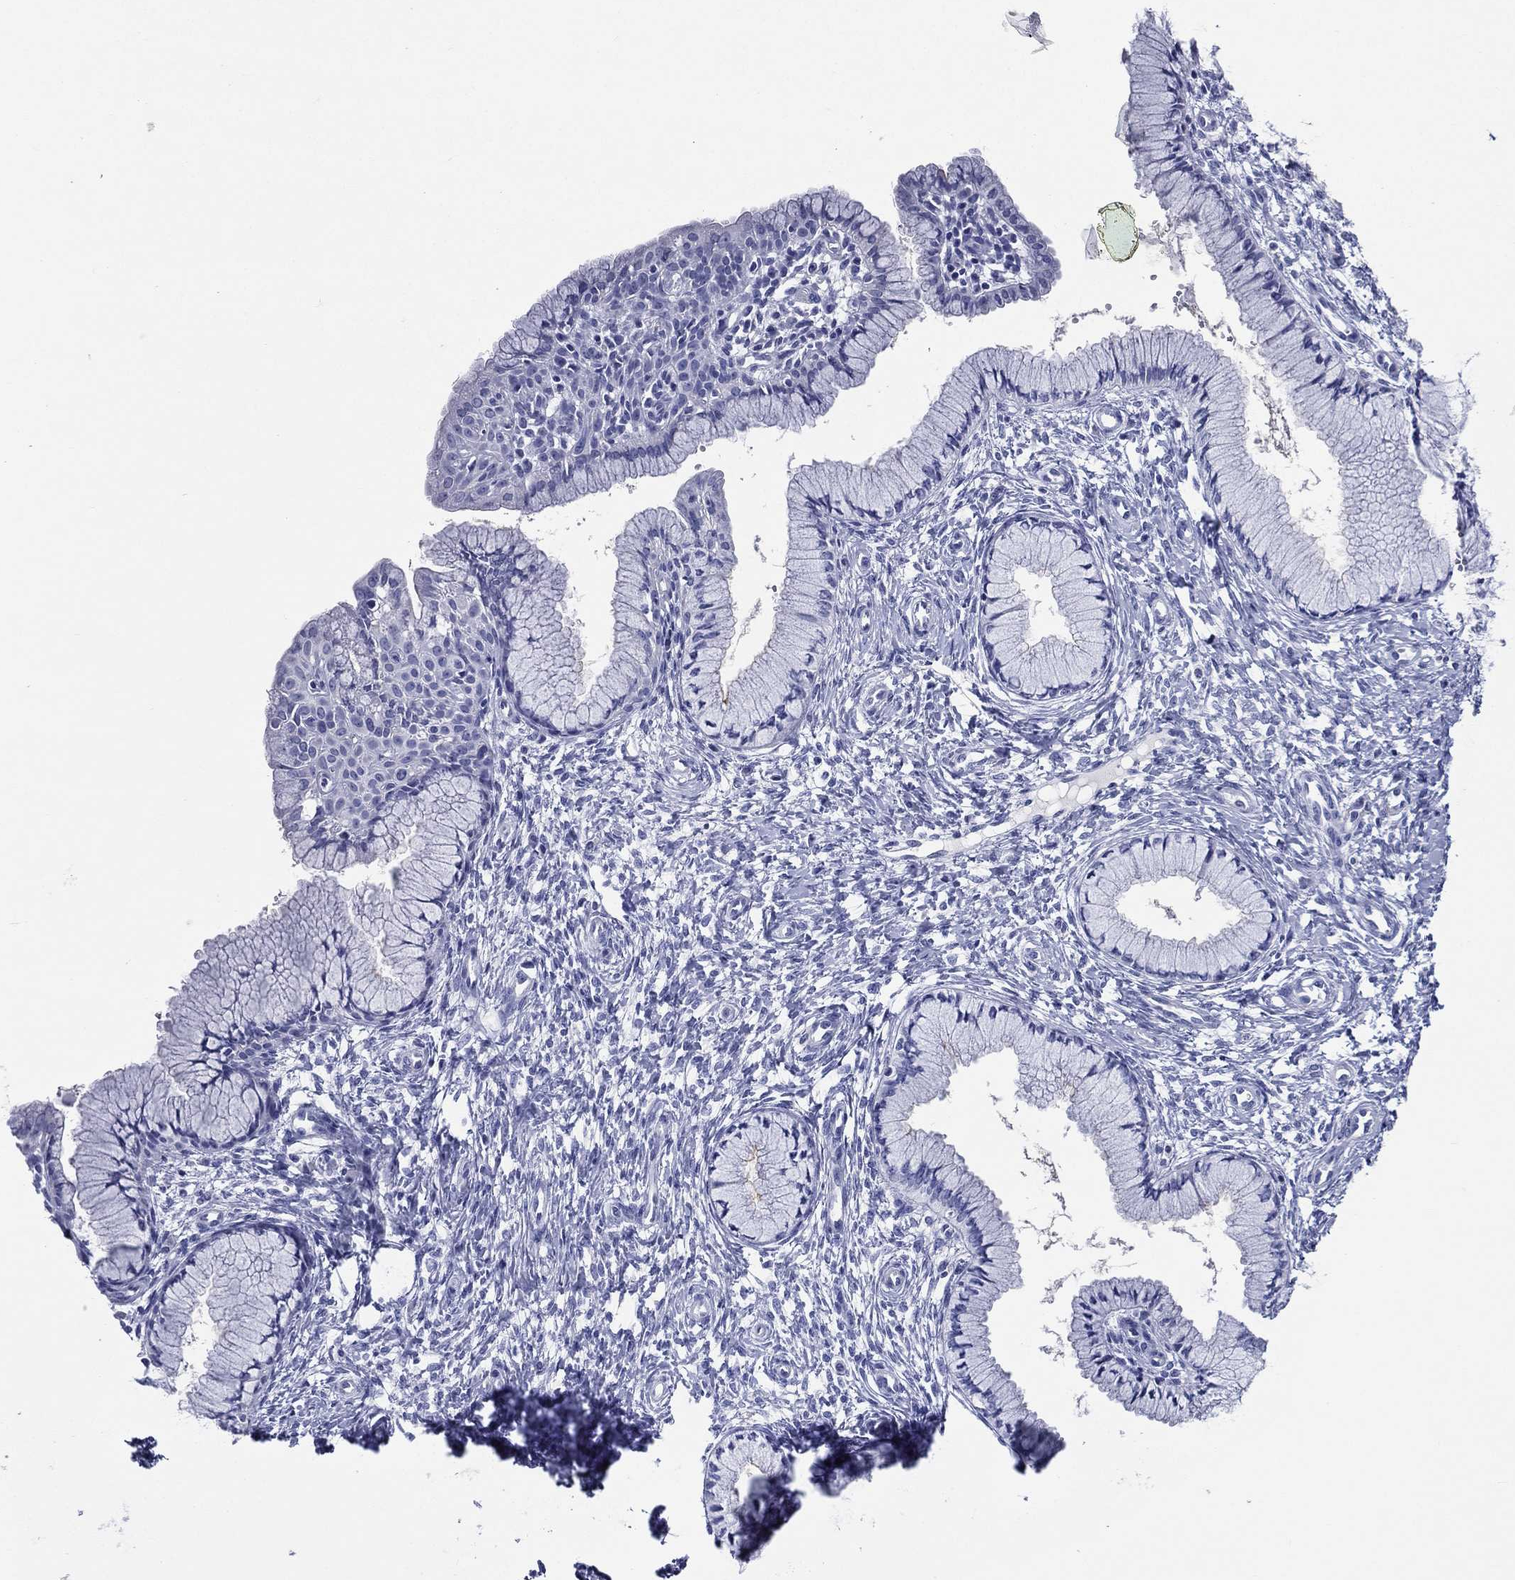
{"staining": {"intensity": "negative", "quantity": "none", "location": "none"}, "tissue": "cervix", "cell_type": "Glandular cells", "image_type": "normal", "snomed": [{"axis": "morphology", "description": "Normal tissue, NOS"}, {"axis": "topography", "description": "Cervix"}], "caption": "IHC of unremarkable cervix displays no staining in glandular cells.", "gene": "ACE2", "patient": {"sex": "female", "age": 37}}